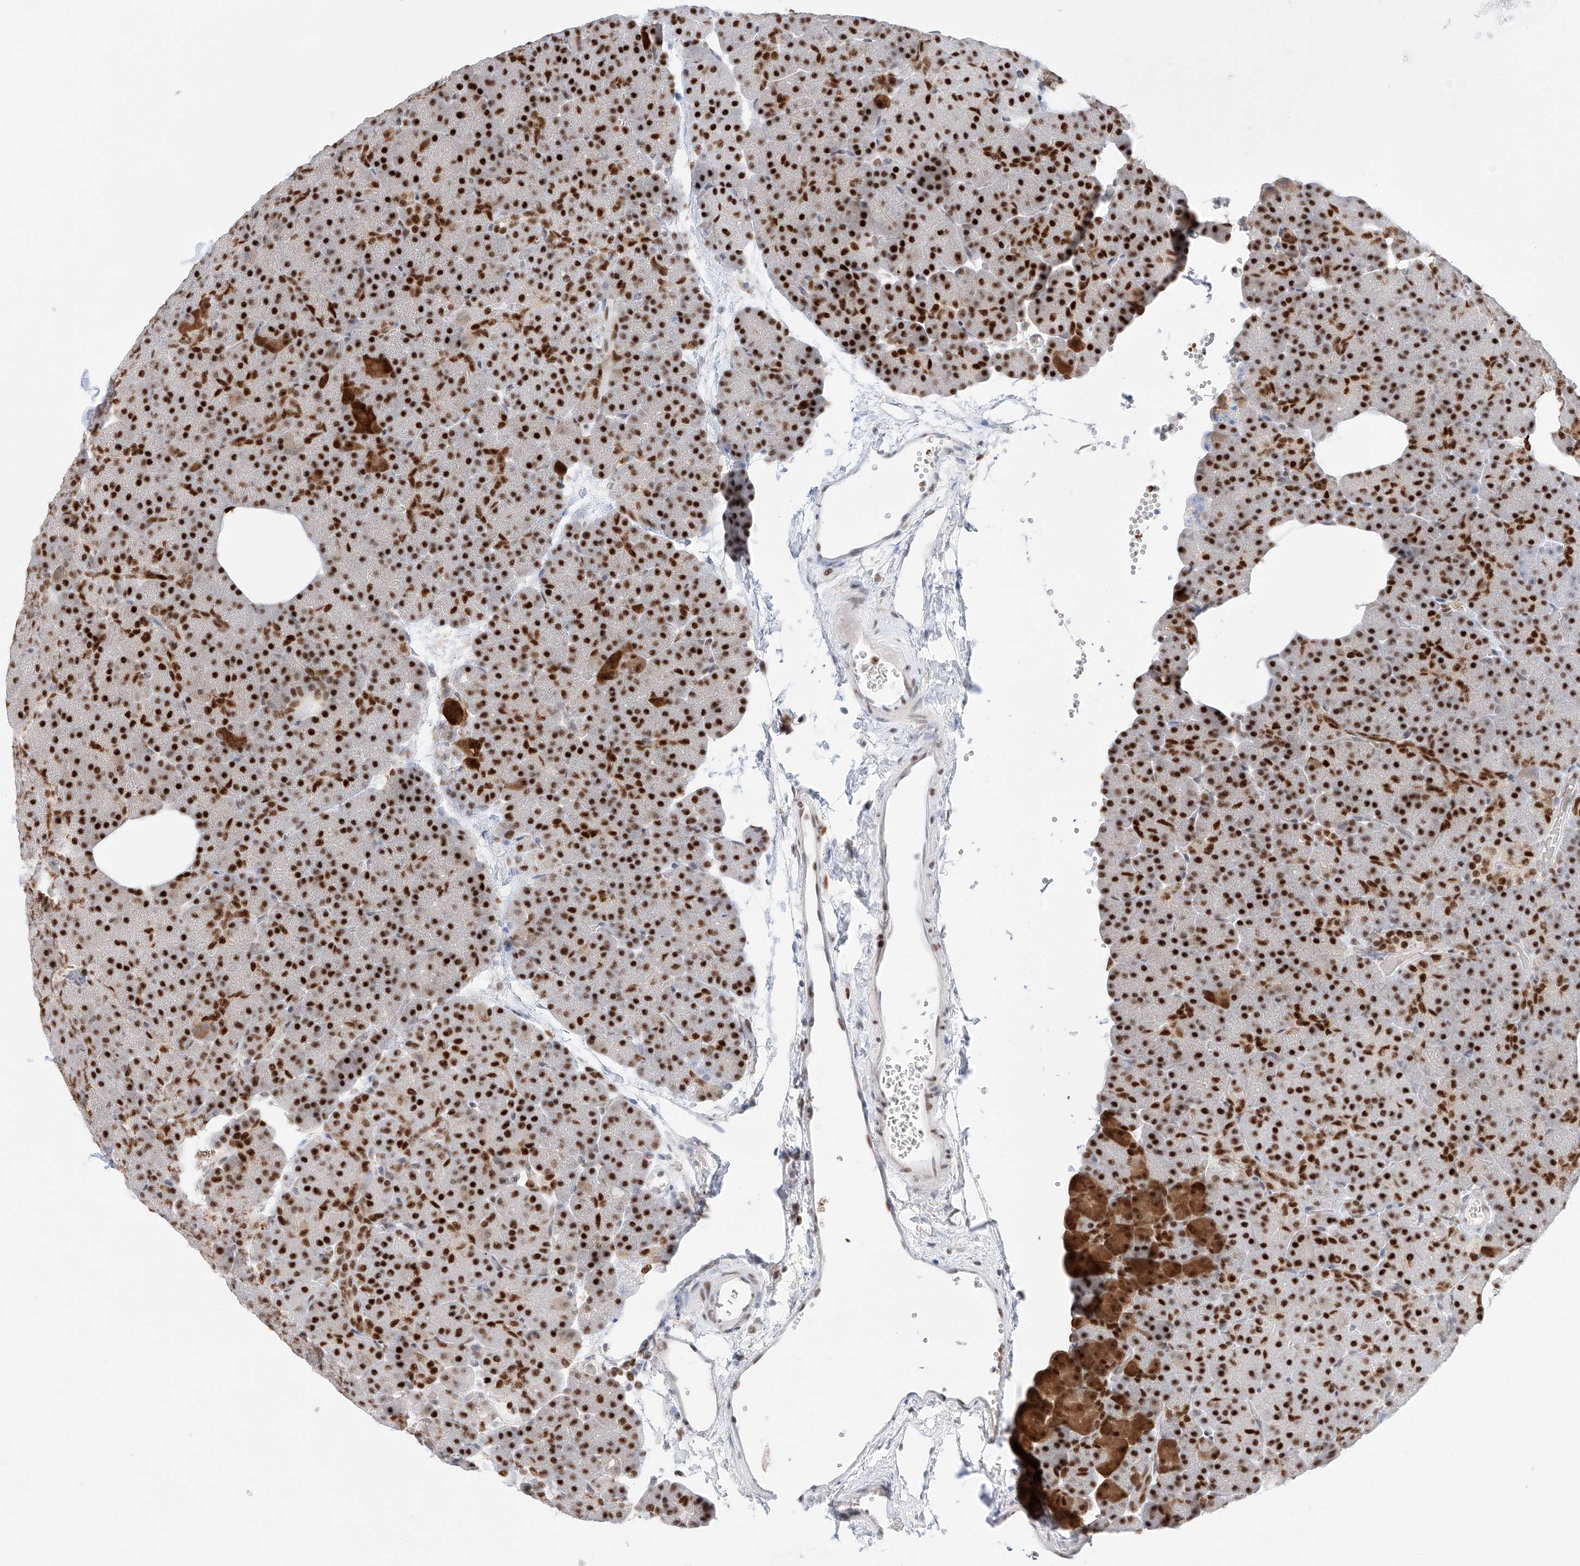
{"staining": {"intensity": "strong", "quantity": "25%-75%", "location": "cytoplasmic/membranous,nuclear"}, "tissue": "pancreas", "cell_type": "Exocrine glandular cells", "image_type": "normal", "snomed": [{"axis": "morphology", "description": "Normal tissue, NOS"}, {"axis": "morphology", "description": "Carcinoid, malignant, NOS"}, {"axis": "topography", "description": "Pancreas"}], "caption": "Normal pancreas demonstrates strong cytoplasmic/membranous,nuclear positivity in about 25%-75% of exocrine glandular cells (DAB = brown stain, brightfield microscopy at high magnification)..", "gene": "APIP", "patient": {"sex": "female", "age": 35}}